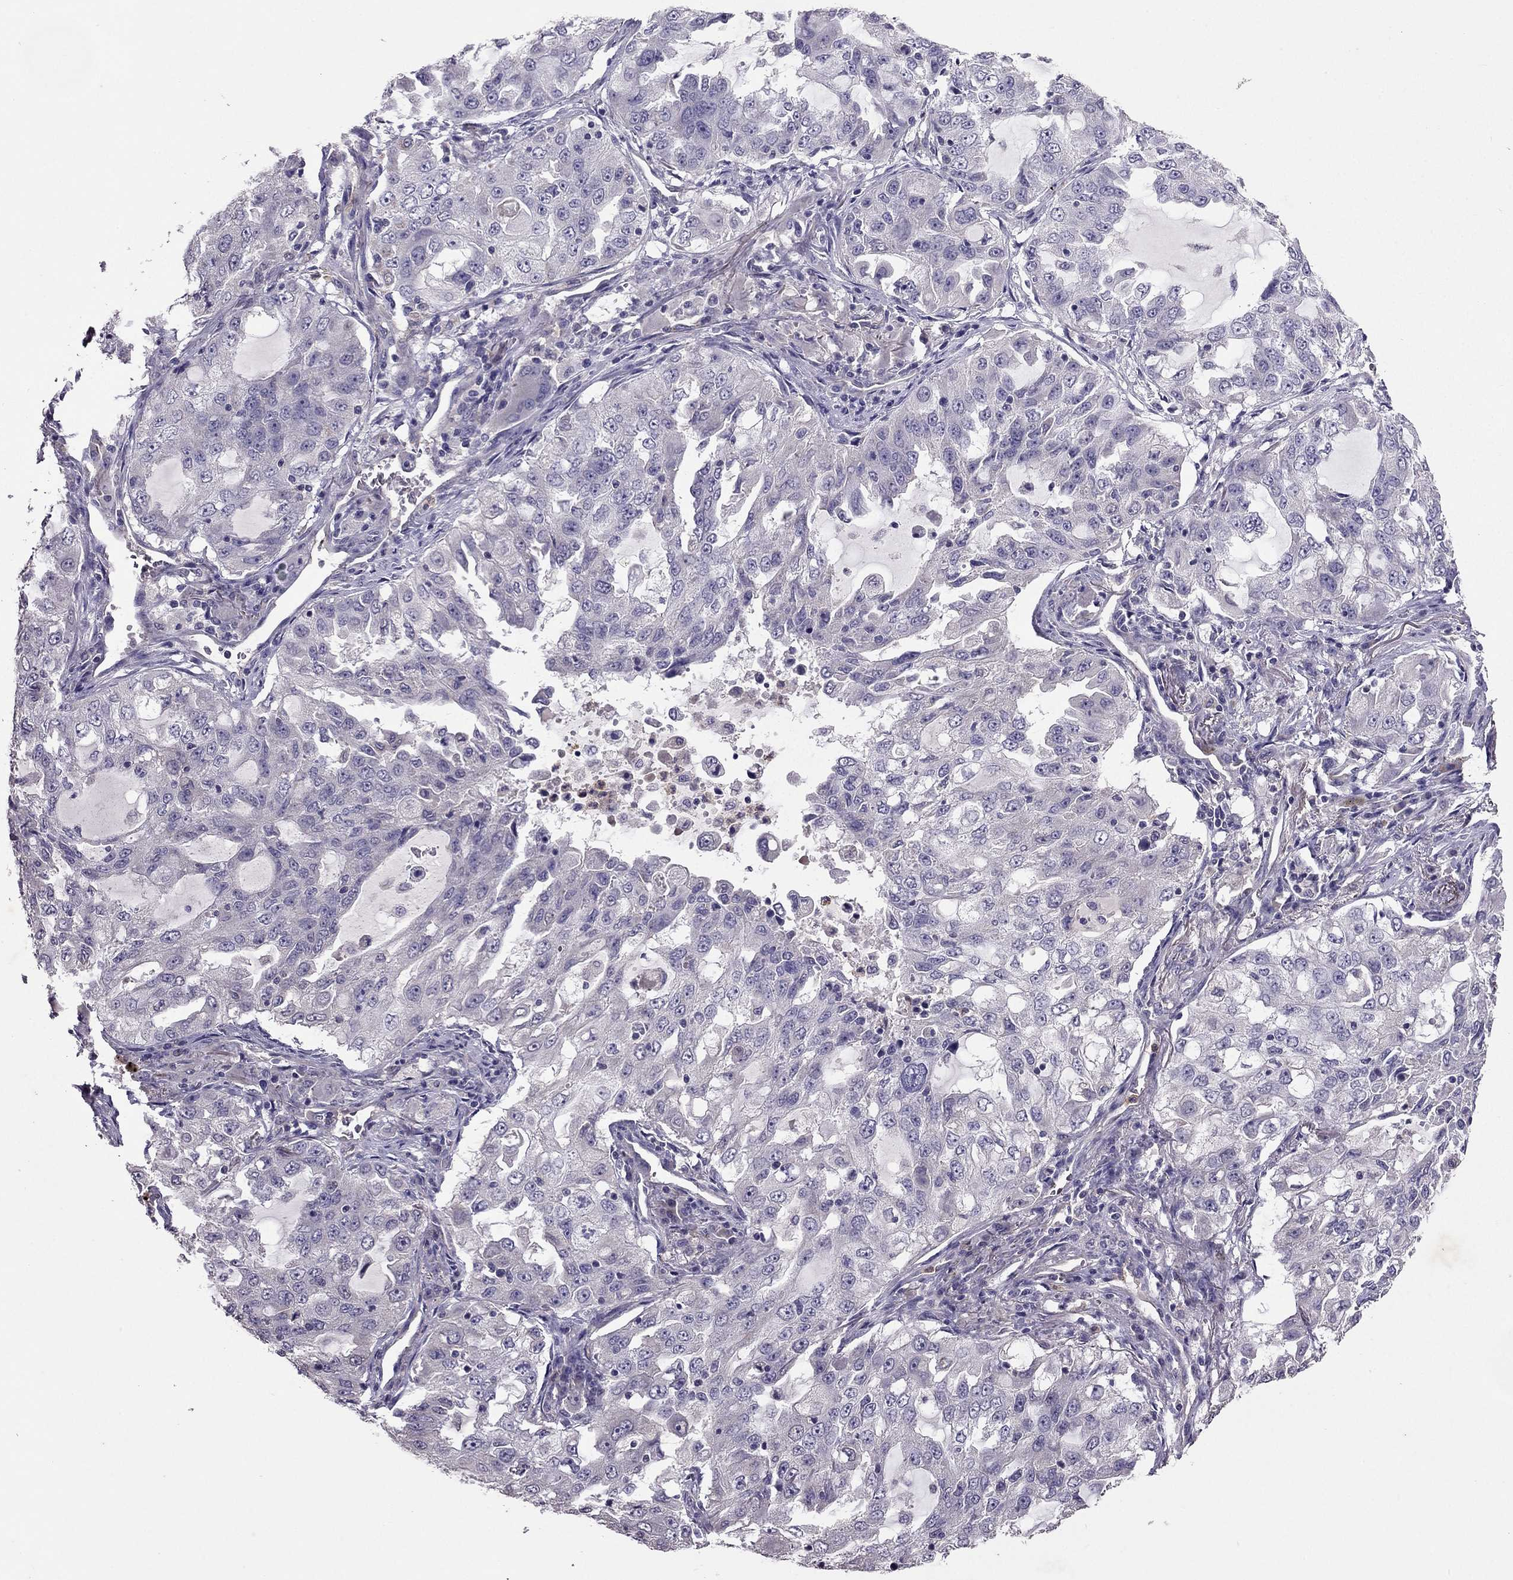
{"staining": {"intensity": "negative", "quantity": "none", "location": "none"}, "tissue": "lung cancer", "cell_type": "Tumor cells", "image_type": "cancer", "snomed": [{"axis": "morphology", "description": "Adenocarcinoma, NOS"}, {"axis": "topography", "description": "Lung"}], "caption": "An immunohistochemistry (IHC) photomicrograph of lung cancer (adenocarcinoma) is shown. There is no staining in tumor cells of lung cancer (adenocarcinoma).", "gene": "RFLNB", "patient": {"sex": "female", "age": 61}}